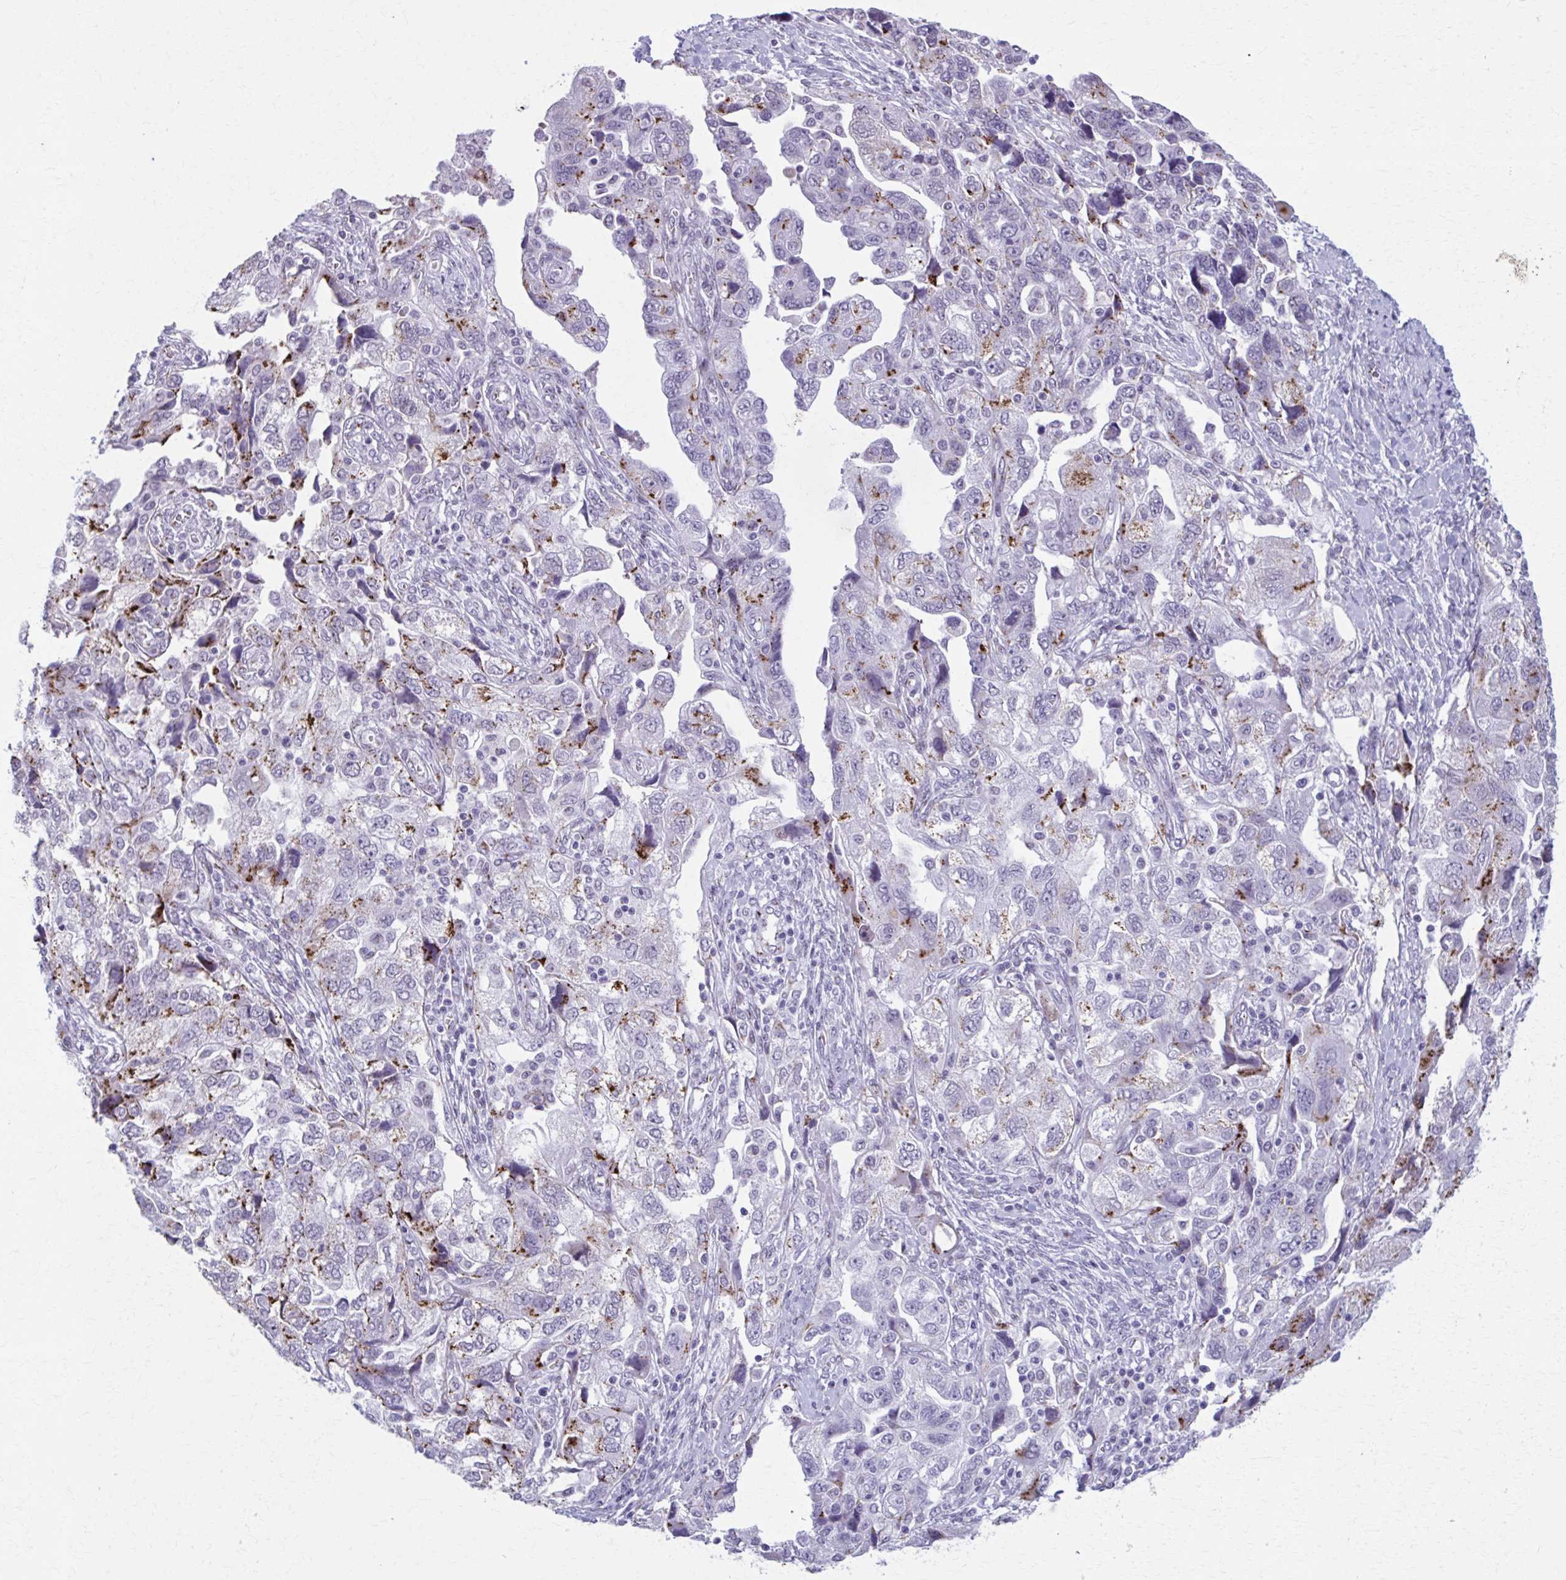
{"staining": {"intensity": "moderate", "quantity": "25%-75%", "location": "cytoplasmic/membranous"}, "tissue": "ovarian cancer", "cell_type": "Tumor cells", "image_type": "cancer", "snomed": [{"axis": "morphology", "description": "Carcinoma, NOS"}, {"axis": "morphology", "description": "Cystadenocarcinoma, serous, NOS"}, {"axis": "topography", "description": "Ovary"}], "caption": "IHC staining of ovarian carcinoma, which exhibits medium levels of moderate cytoplasmic/membranous expression in about 25%-75% of tumor cells indicating moderate cytoplasmic/membranous protein positivity. The staining was performed using DAB (3,3'-diaminobenzidine) (brown) for protein detection and nuclei were counterstained in hematoxylin (blue).", "gene": "ZNF682", "patient": {"sex": "female", "age": 69}}